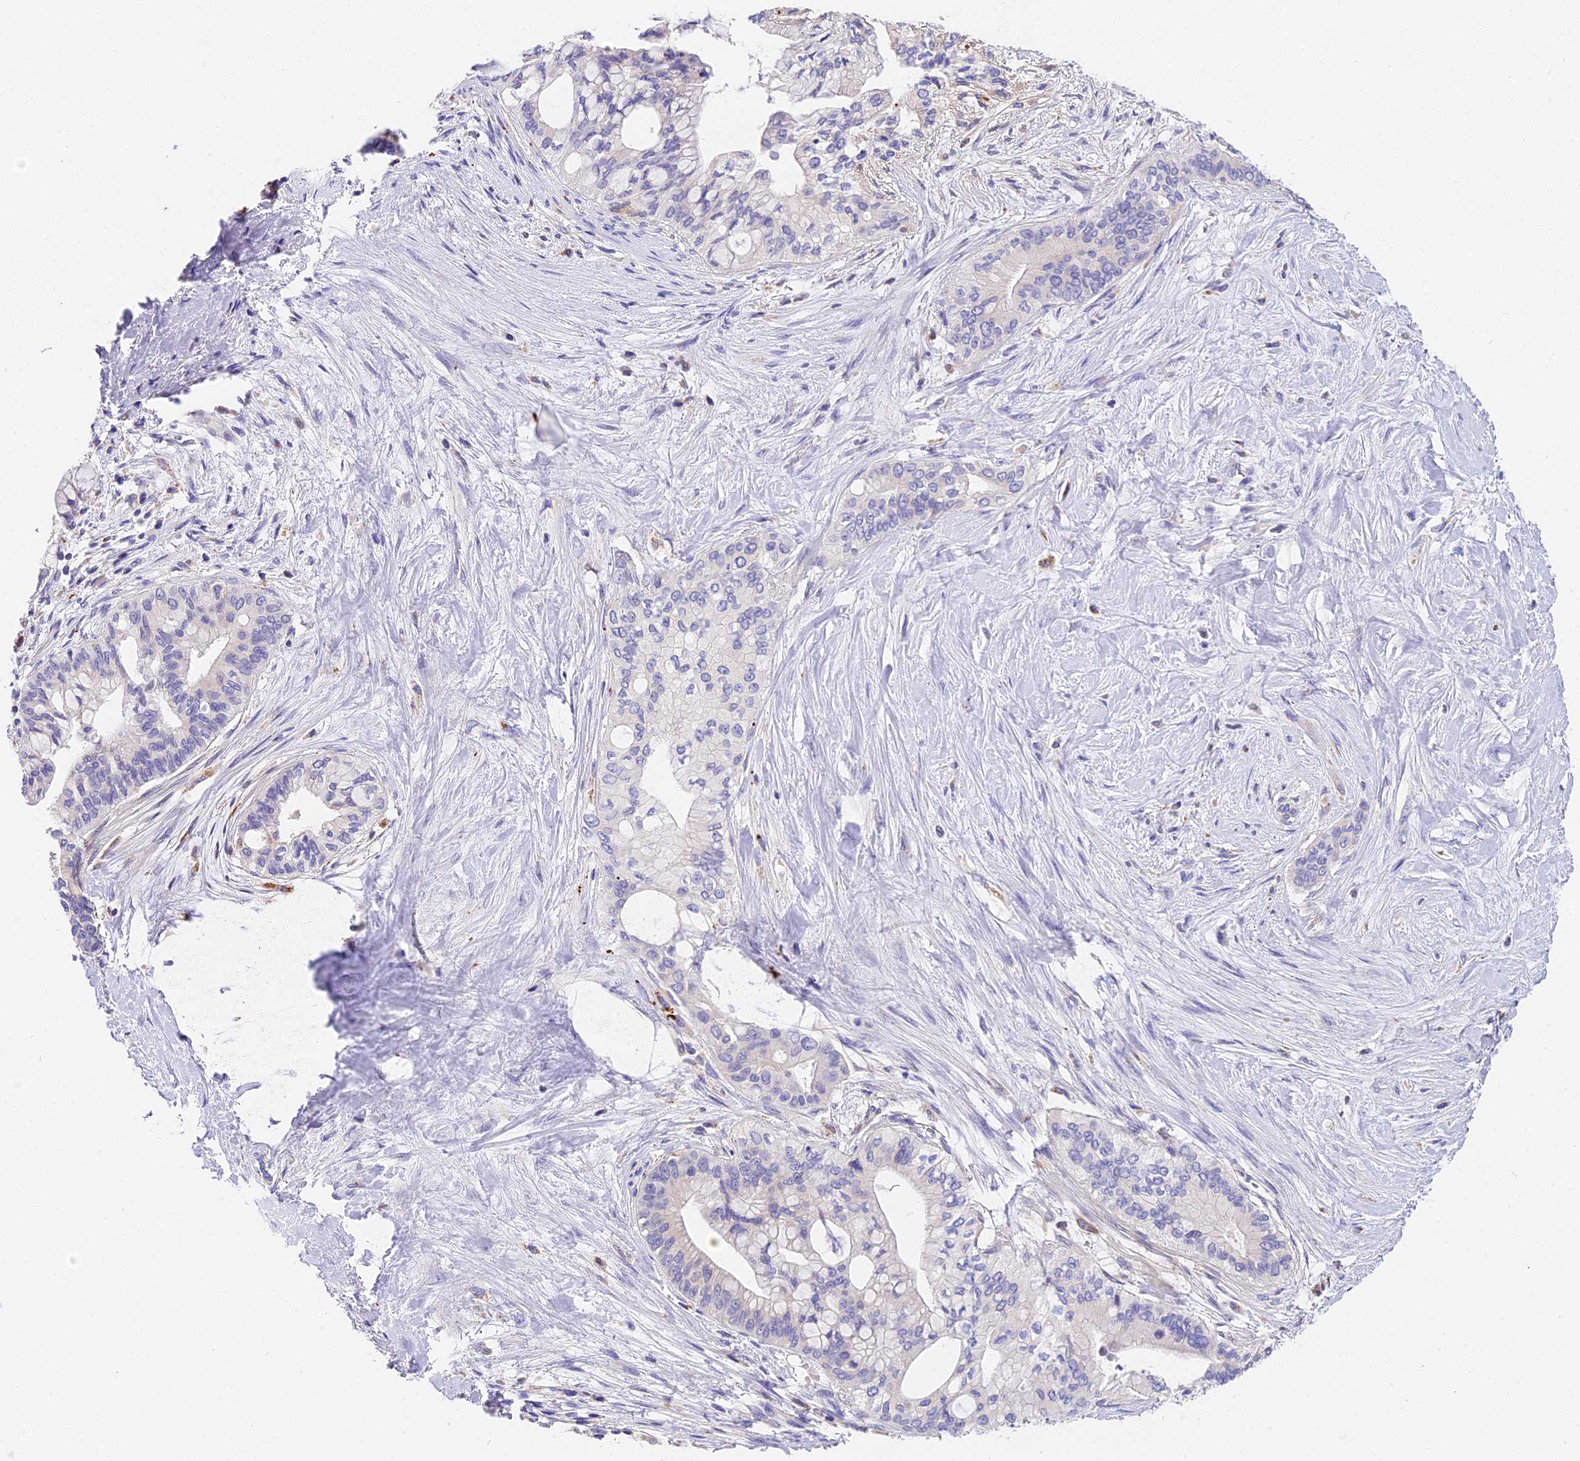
{"staining": {"intensity": "negative", "quantity": "none", "location": "none"}, "tissue": "pancreatic cancer", "cell_type": "Tumor cells", "image_type": "cancer", "snomed": [{"axis": "morphology", "description": "Adenocarcinoma, NOS"}, {"axis": "topography", "description": "Pancreas"}], "caption": "This is an immunohistochemistry (IHC) micrograph of human pancreatic adenocarcinoma. There is no expression in tumor cells.", "gene": "LYPD6", "patient": {"sex": "male", "age": 46}}